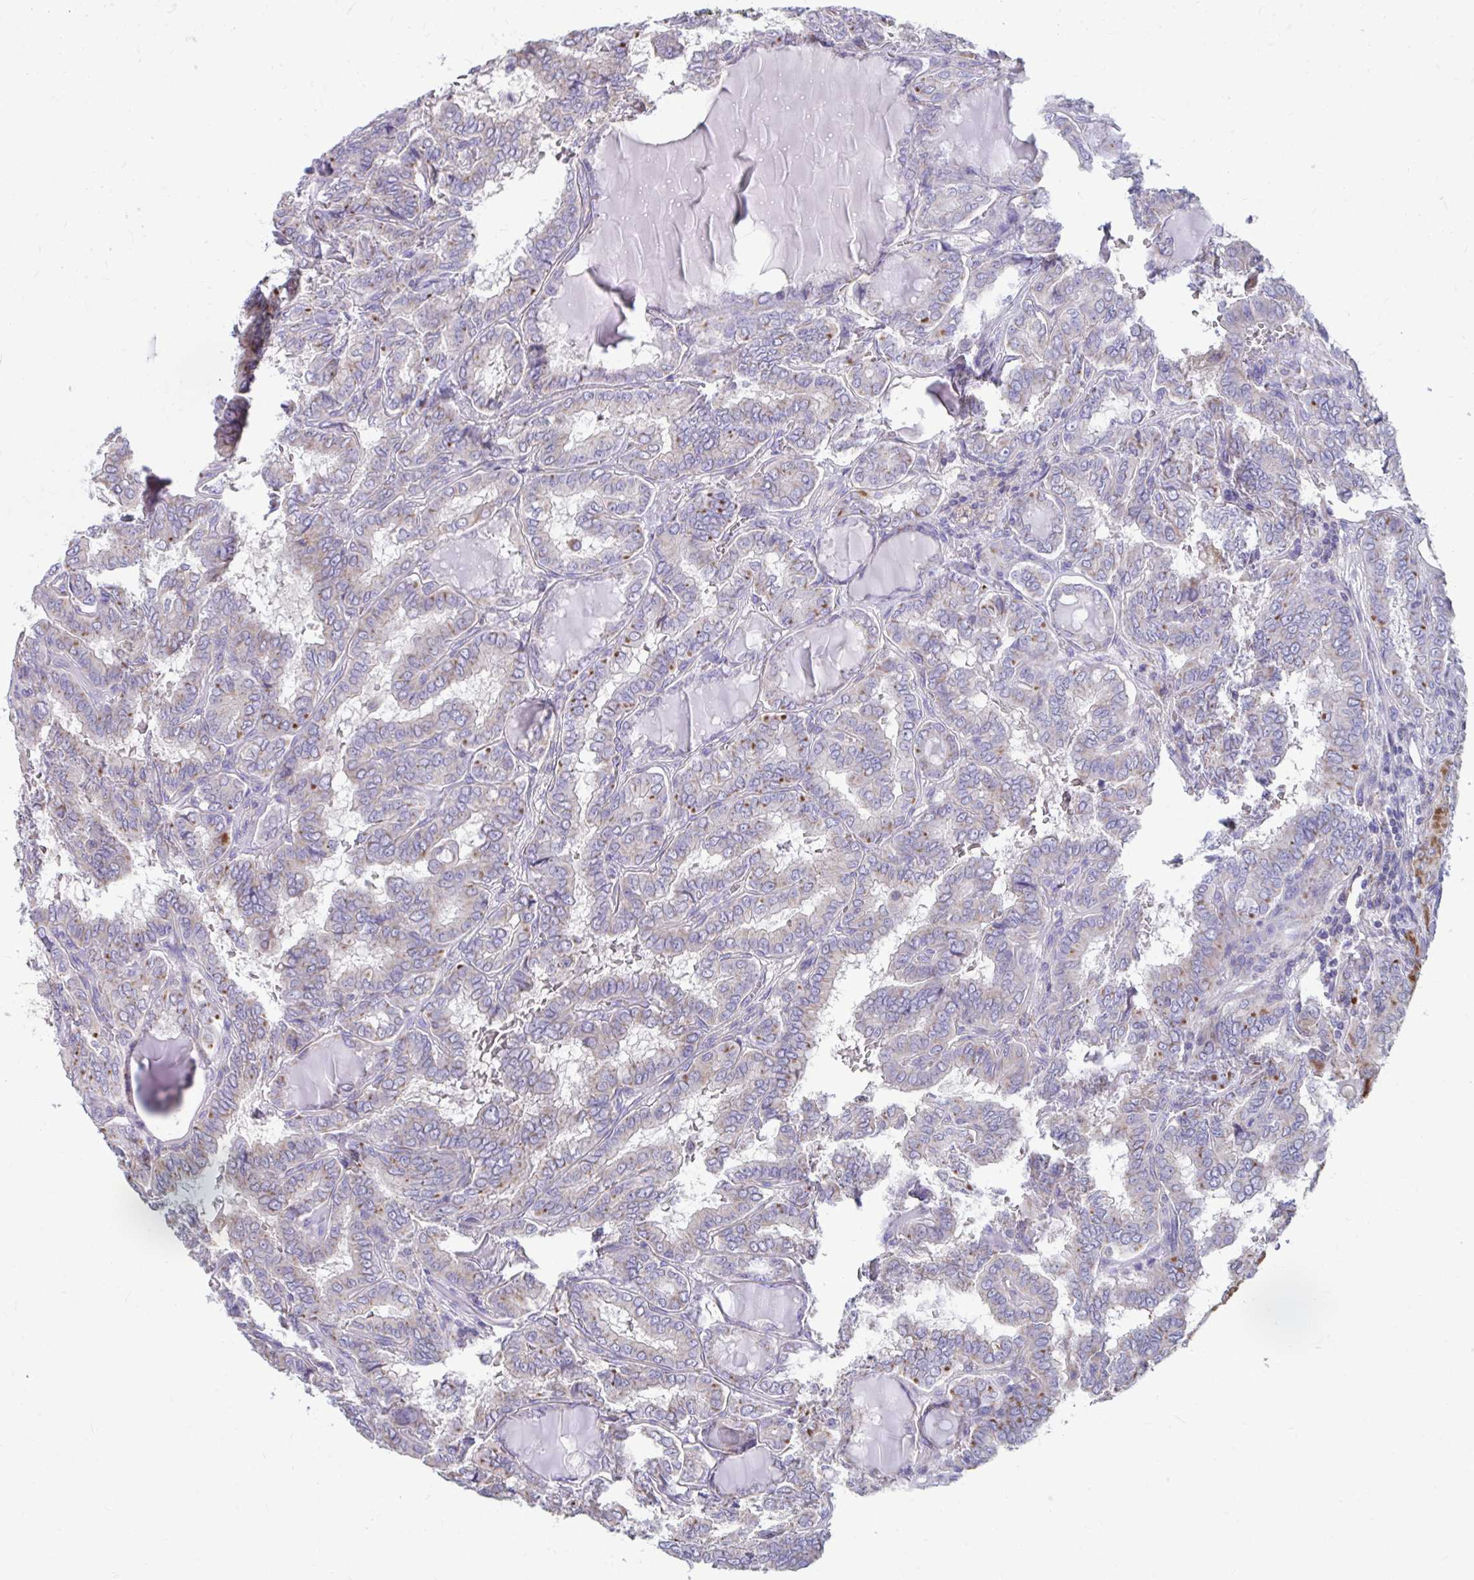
{"staining": {"intensity": "moderate", "quantity": "<25%", "location": "cytoplasmic/membranous"}, "tissue": "thyroid cancer", "cell_type": "Tumor cells", "image_type": "cancer", "snomed": [{"axis": "morphology", "description": "Papillary adenocarcinoma, NOS"}, {"axis": "topography", "description": "Thyroid gland"}], "caption": "DAB immunohistochemical staining of thyroid cancer (papillary adenocarcinoma) displays moderate cytoplasmic/membranous protein staining in about <25% of tumor cells.", "gene": "LINGO4", "patient": {"sex": "female", "age": 46}}